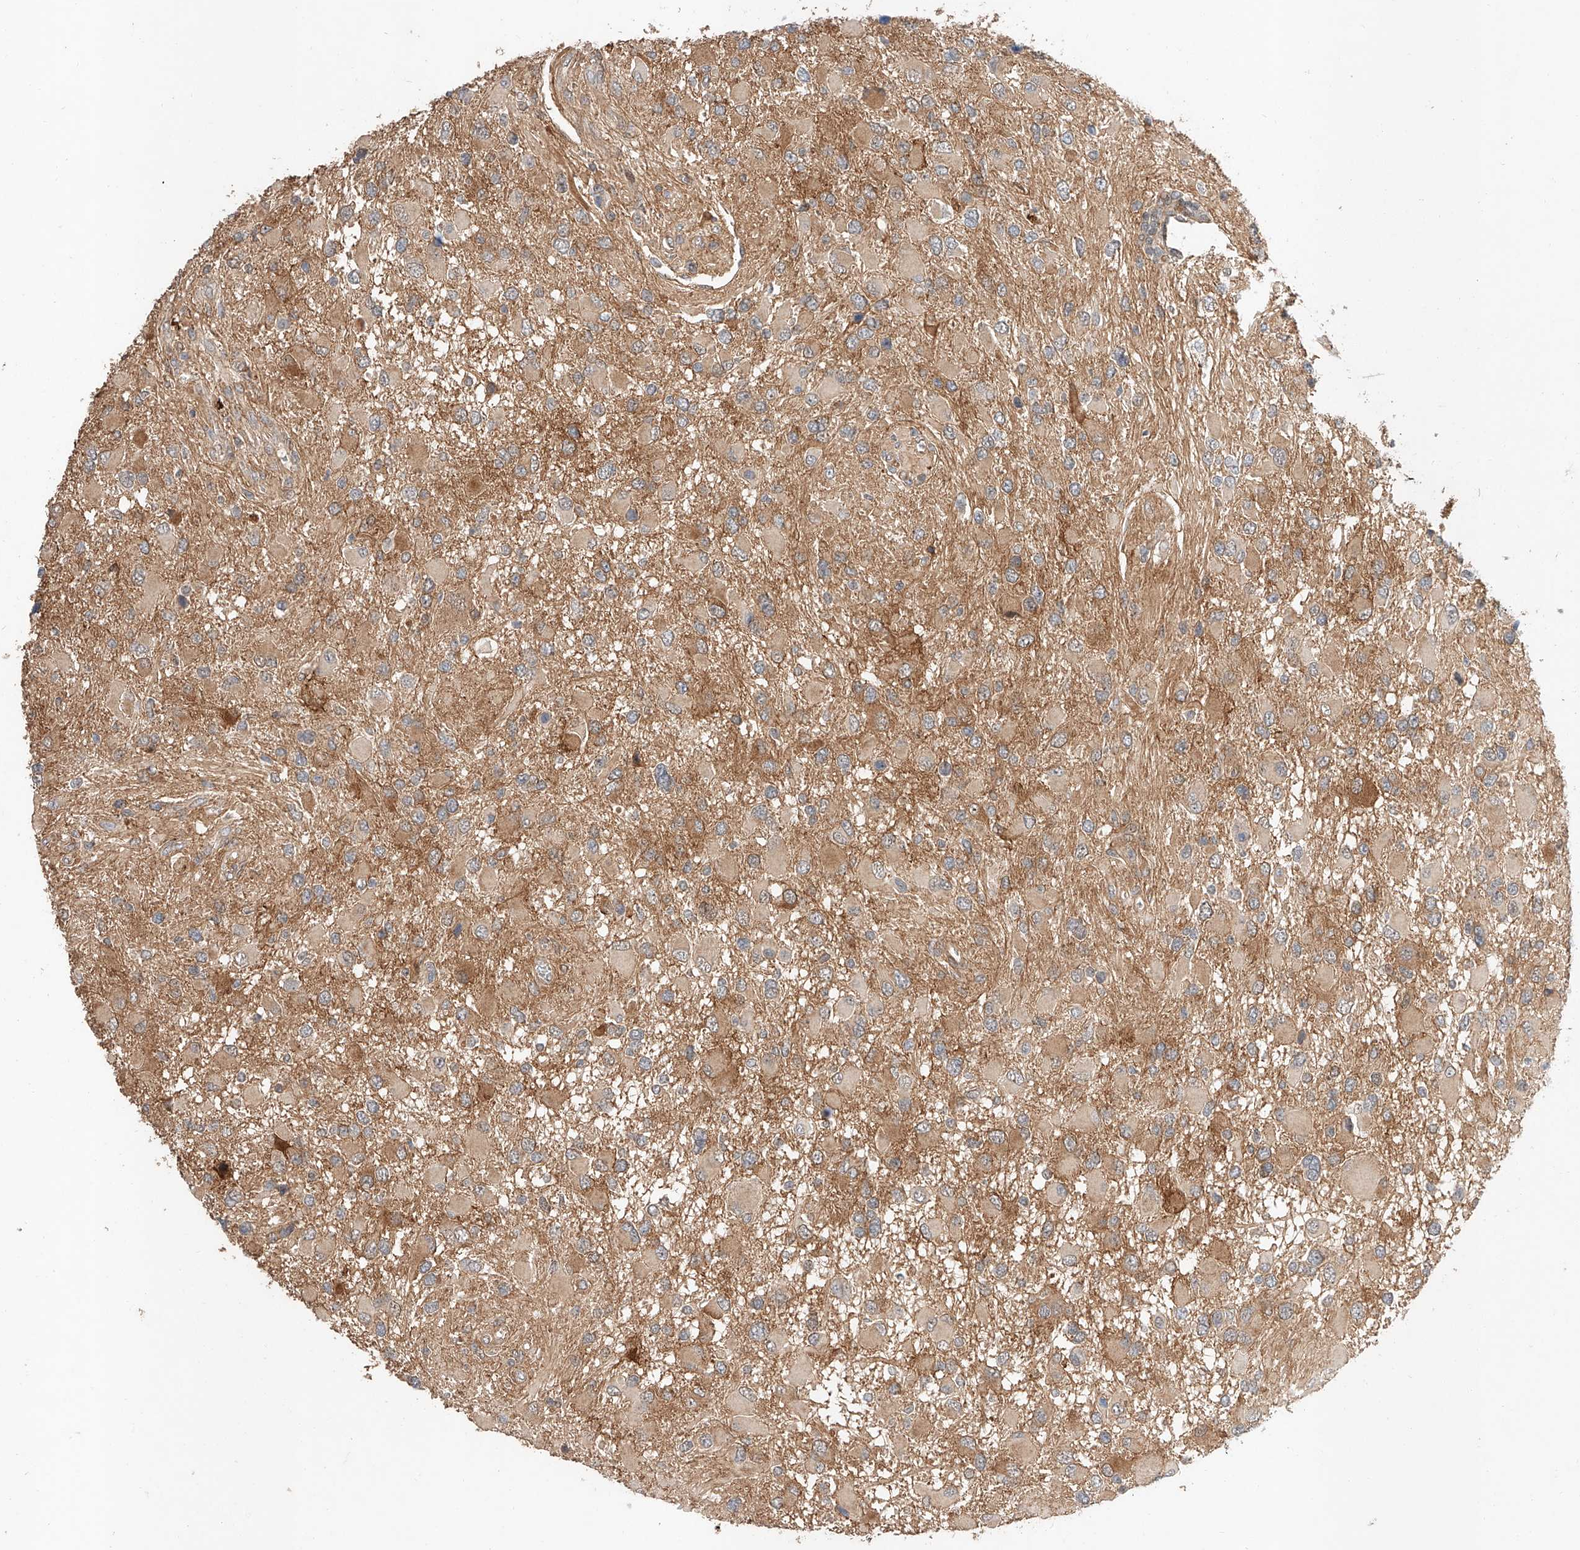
{"staining": {"intensity": "moderate", "quantity": "25%-75%", "location": "cytoplasmic/membranous"}, "tissue": "glioma", "cell_type": "Tumor cells", "image_type": "cancer", "snomed": [{"axis": "morphology", "description": "Glioma, malignant, High grade"}, {"axis": "topography", "description": "Brain"}], "caption": "Tumor cells display moderate cytoplasmic/membranous positivity in approximately 25%-75% of cells in malignant high-grade glioma. (brown staining indicates protein expression, while blue staining denotes nuclei).", "gene": "RAB23", "patient": {"sex": "male", "age": 53}}